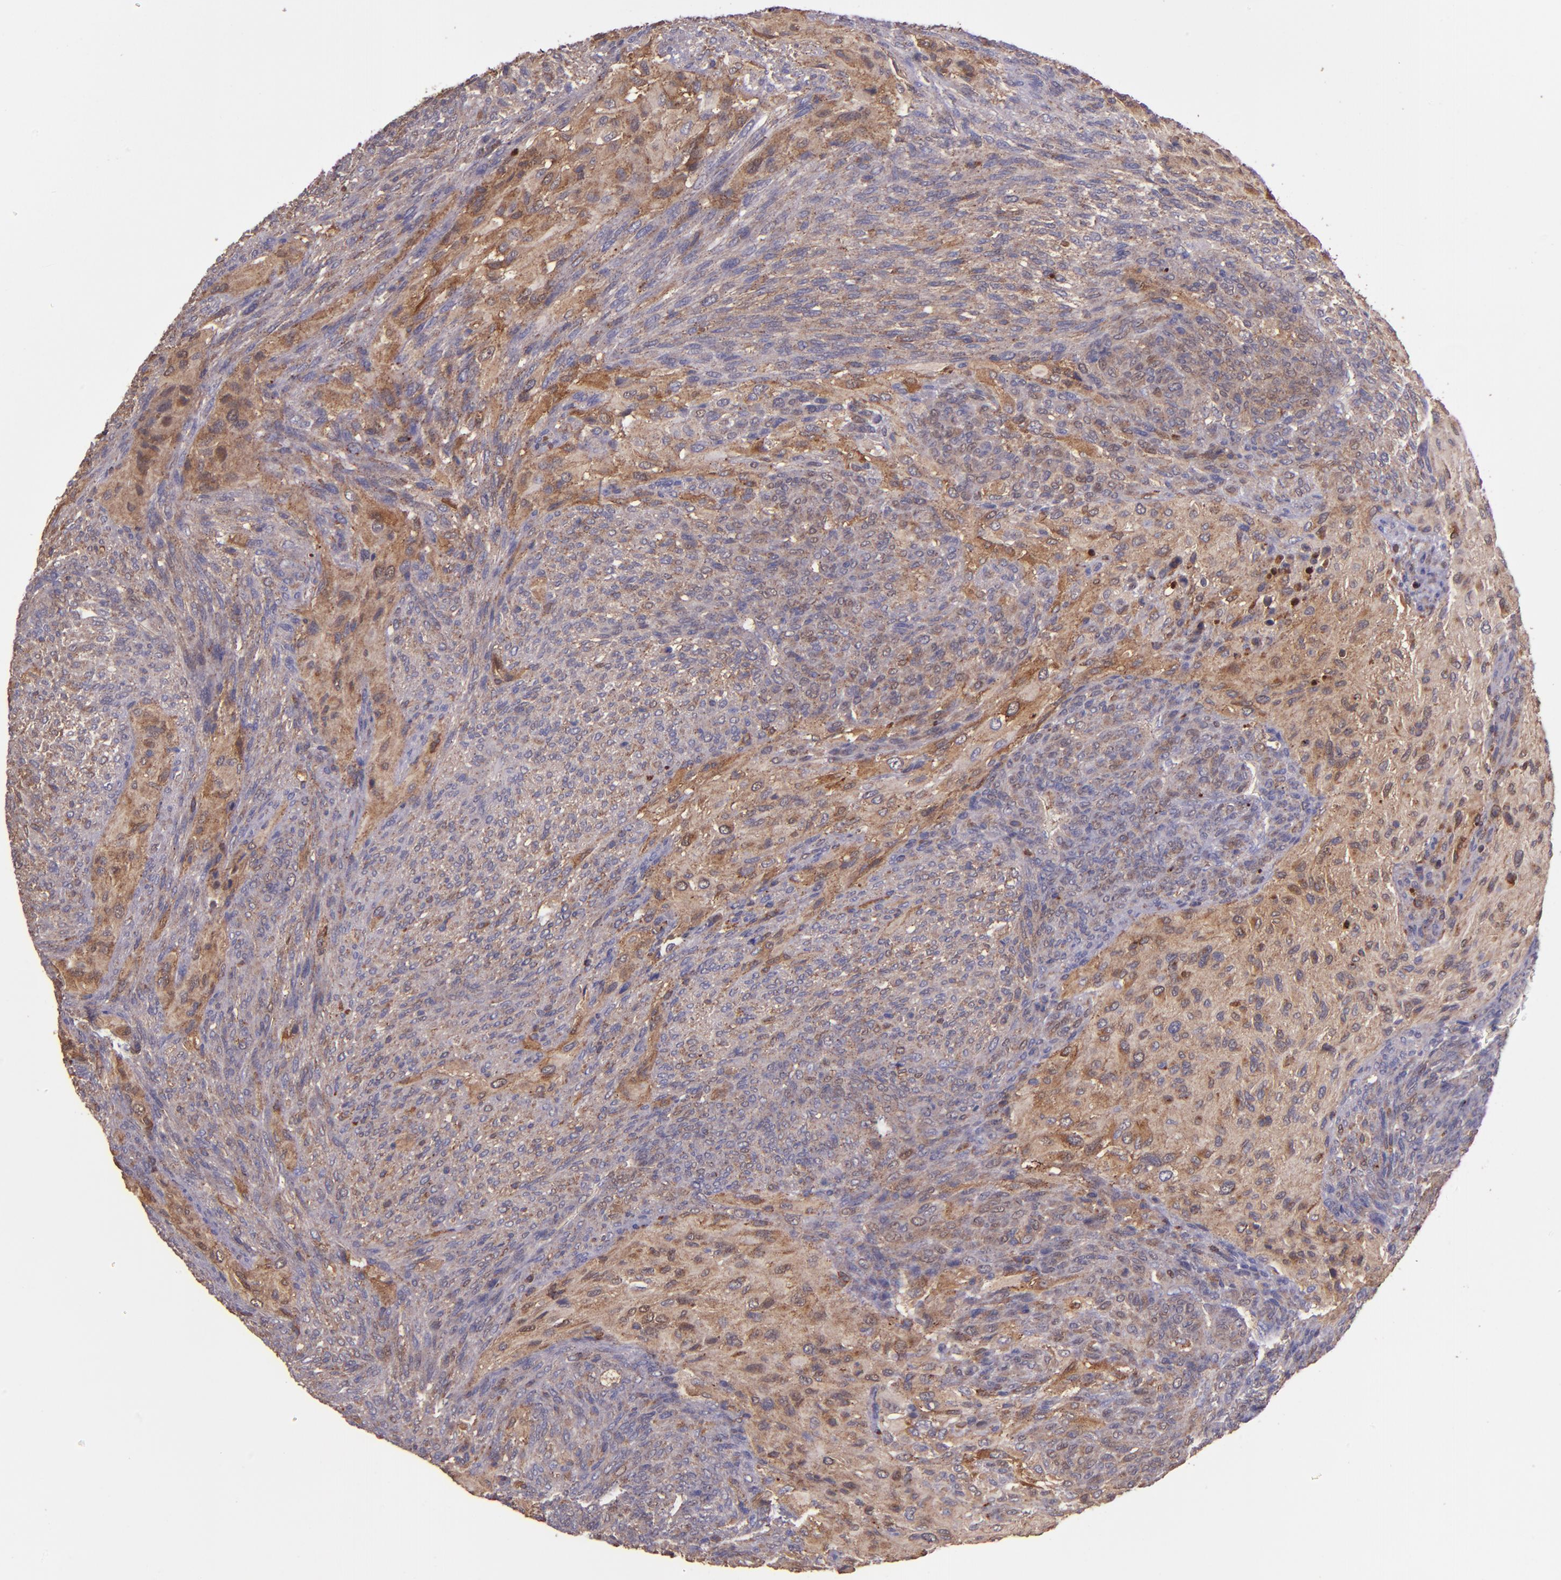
{"staining": {"intensity": "moderate", "quantity": "25%-75%", "location": "cytoplasmic/membranous"}, "tissue": "glioma", "cell_type": "Tumor cells", "image_type": "cancer", "snomed": [{"axis": "morphology", "description": "Glioma, malignant, High grade"}, {"axis": "topography", "description": "Cerebral cortex"}], "caption": "The micrograph shows staining of high-grade glioma (malignant), revealing moderate cytoplasmic/membranous protein staining (brown color) within tumor cells.", "gene": "WASHC1", "patient": {"sex": "female", "age": 55}}